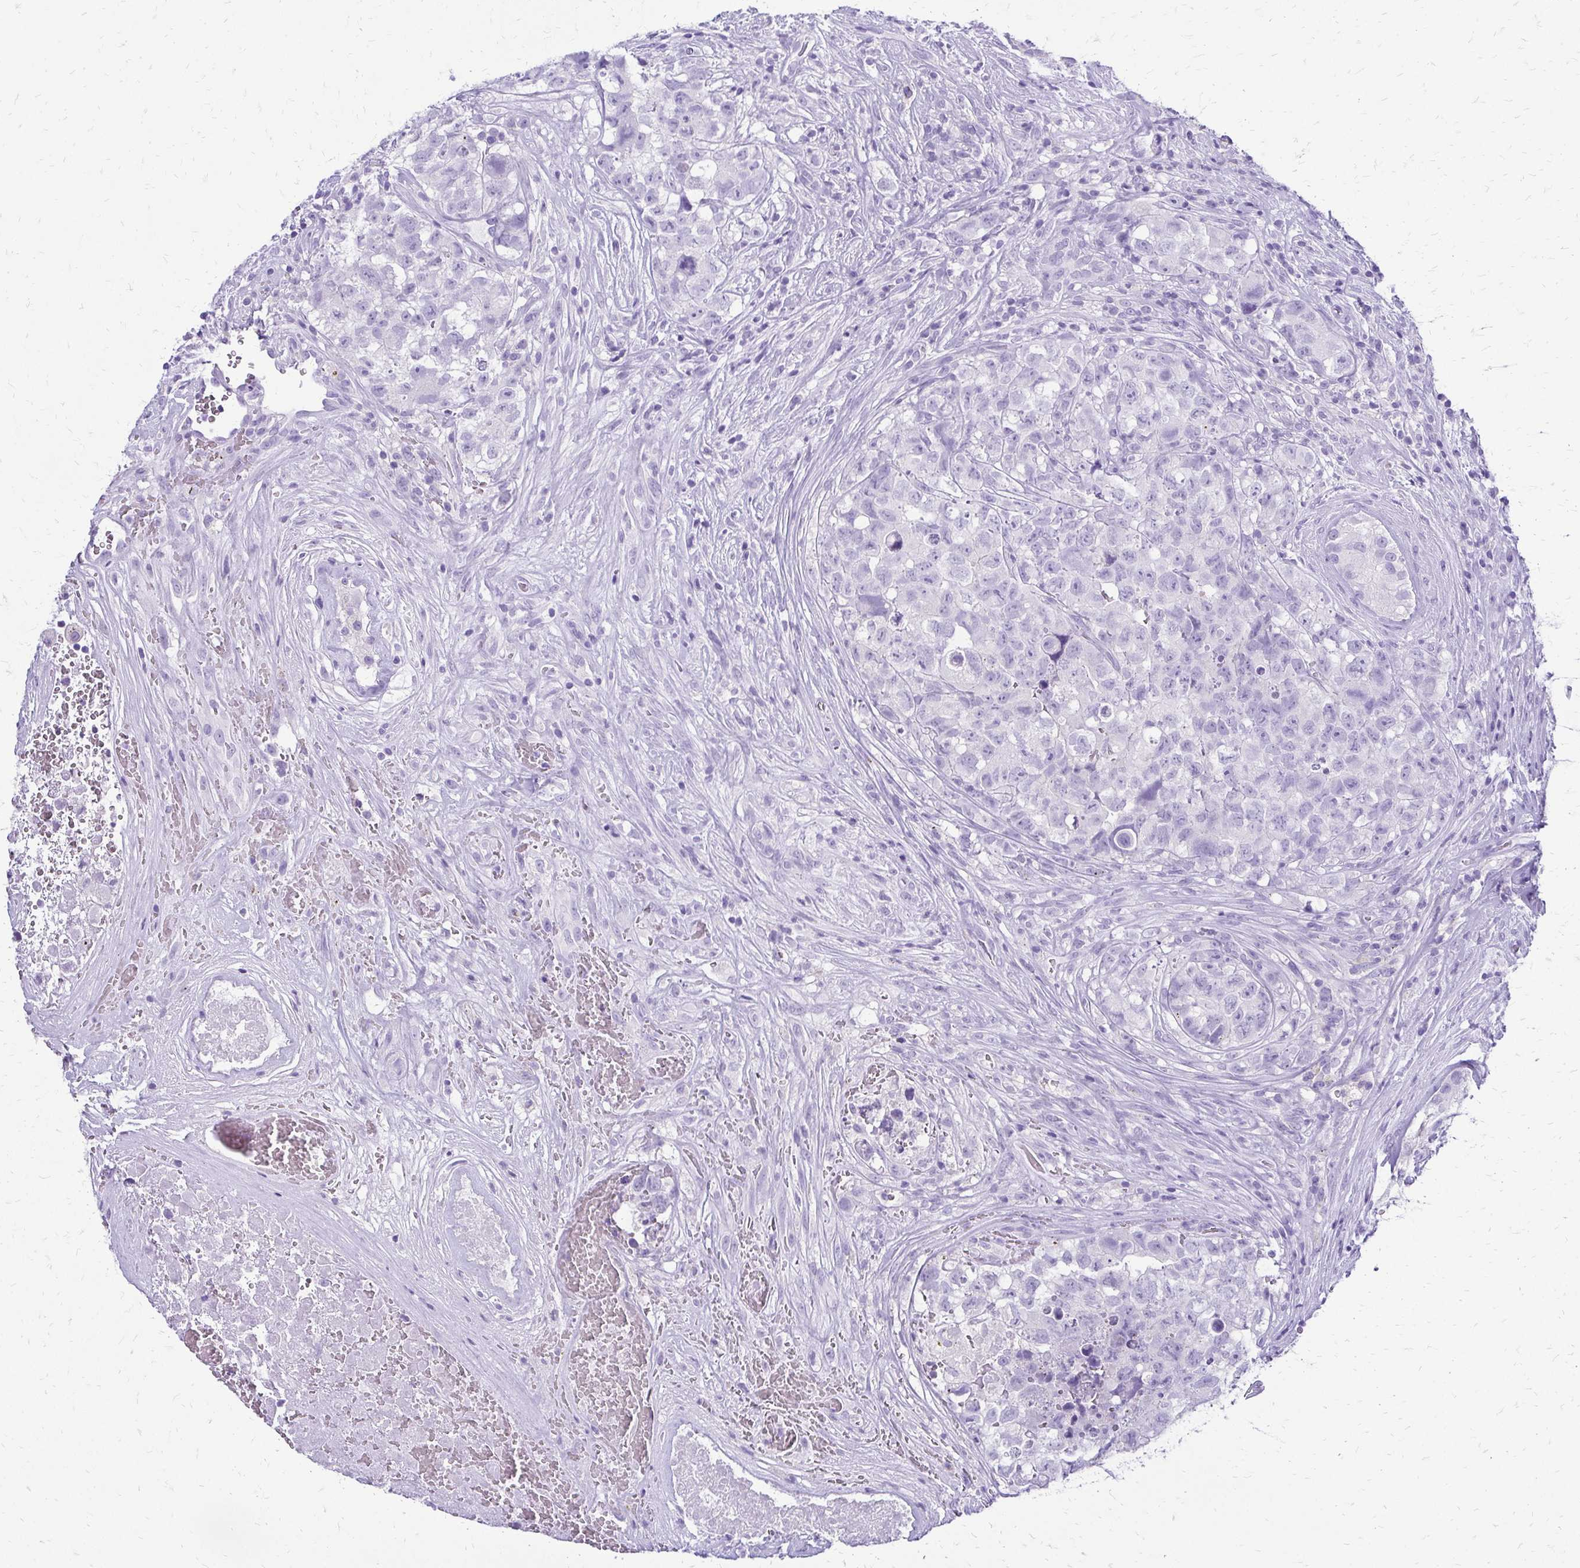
{"staining": {"intensity": "negative", "quantity": "none", "location": "none"}, "tissue": "testis cancer", "cell_type": "Tumor cells", "image_type": "cancer", "snomed": [{"axis": "morphology", "description": "Carcinoma, Embryonal, NOS"}, {"axis": "topography", "description": "Testis"}], "caption": "The immunohistochemistry micrograph has no significant staining in tumor cells of embryonal carcinoma (testis) tissue. (Brightfield microscopy of DAB (3,3'-diaminobenzidine) IHC at high magnification).", "gene": "SLC32A1", "patient": {"sex": "male", "age": 18}}